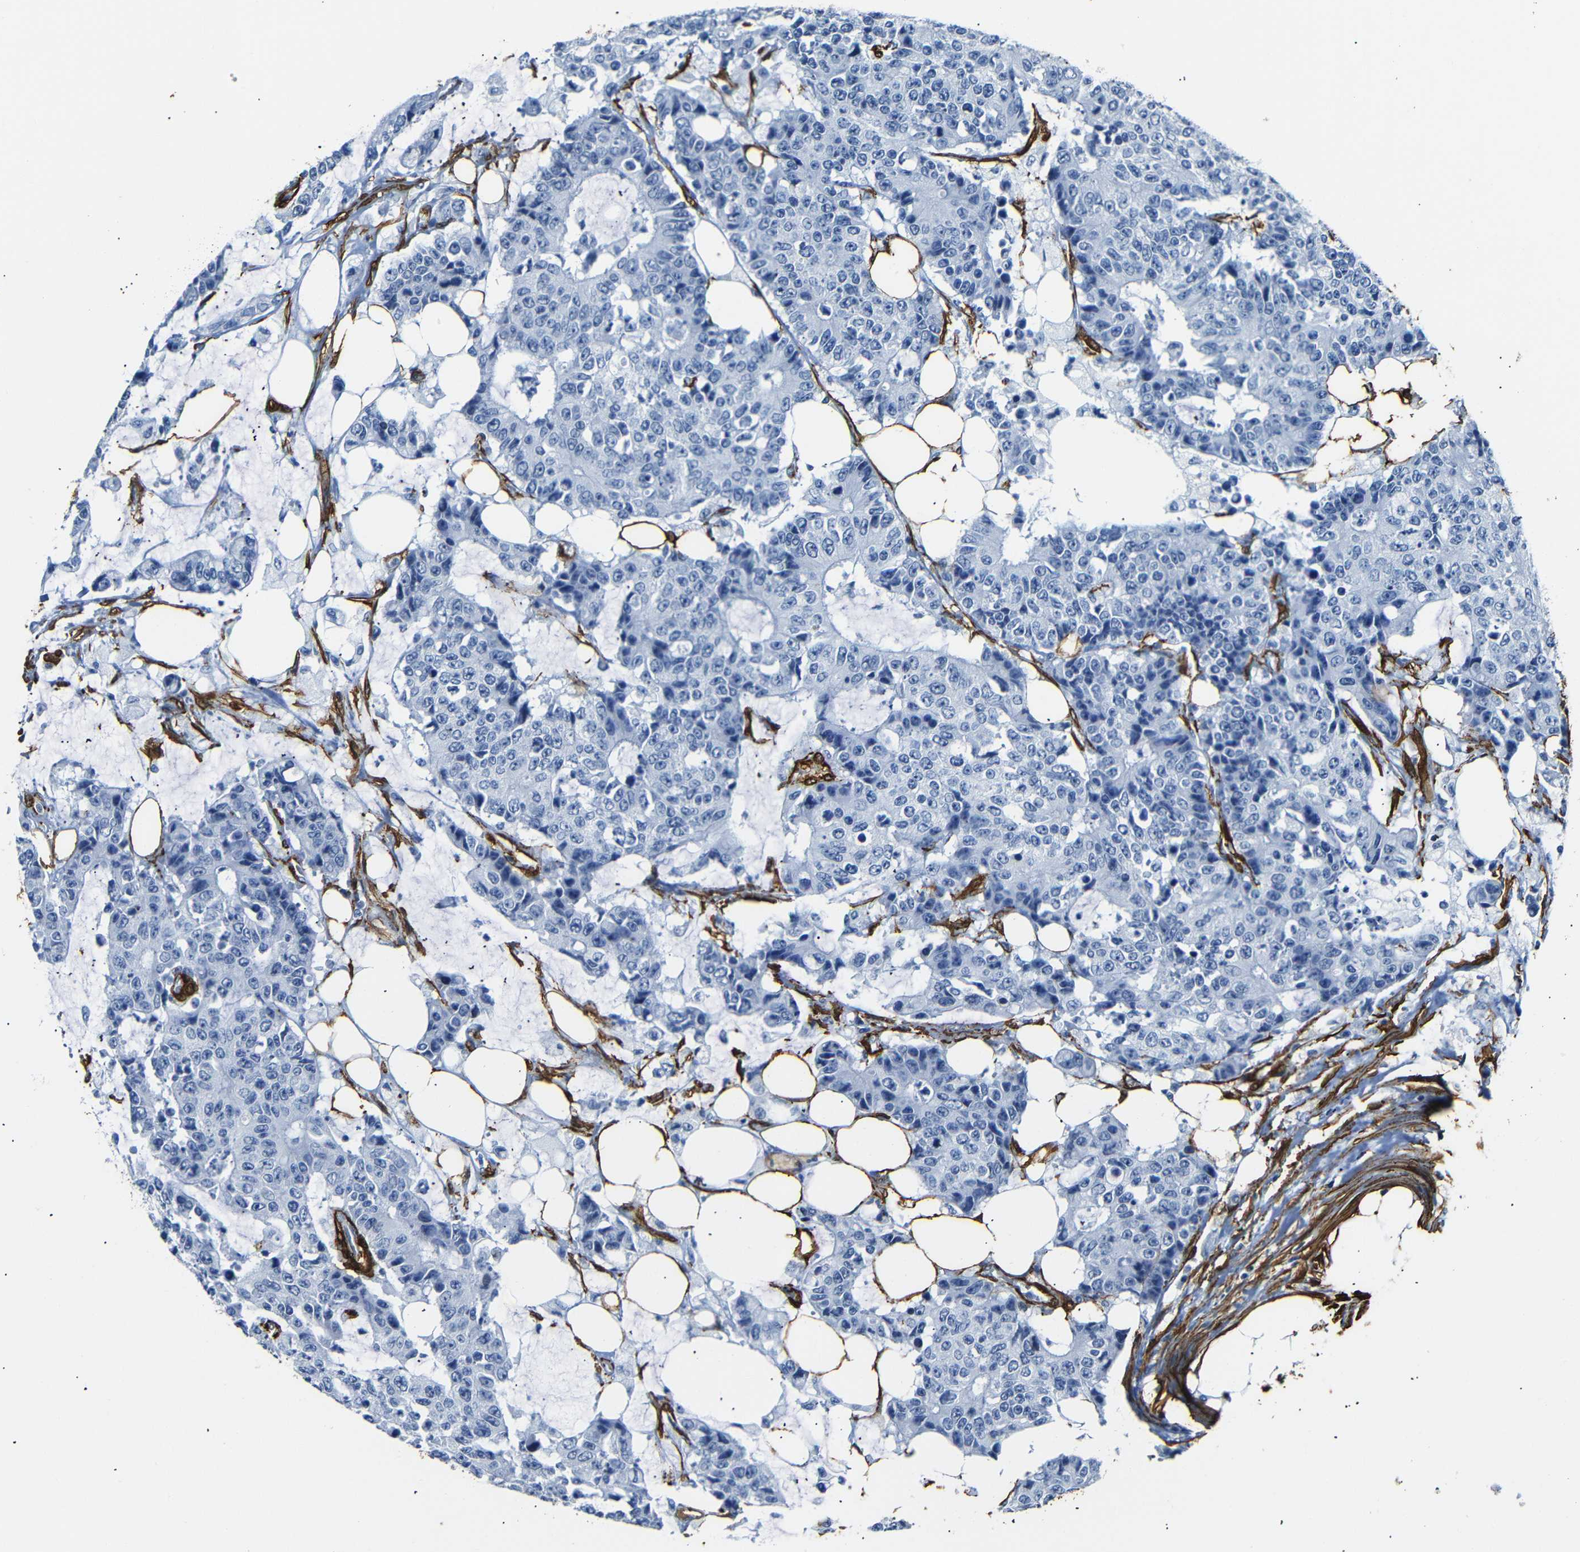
{"staining": {"intensity": "negative", "quantity": "none", "location": "none"}, "tissue": "colorectal cancer", "cell_type": "Tumor cells", "image_type": "cancer", "snomed": [{"axis": "morphology", "description": "Adenocarcinoma, NOS"}, {"axis": "topography", "description": "Colon"}], "caption": "IHC photomicrograph of neoplastic tissue: adenocarcinoma (colorectal) stained with DAB shows no significant protein expression in tumor cells. (DAB immunohistochemistry with hematoxylin counter stain).", "gene": "ACTA2", "patient": {"sex": "female", "age": 86}}